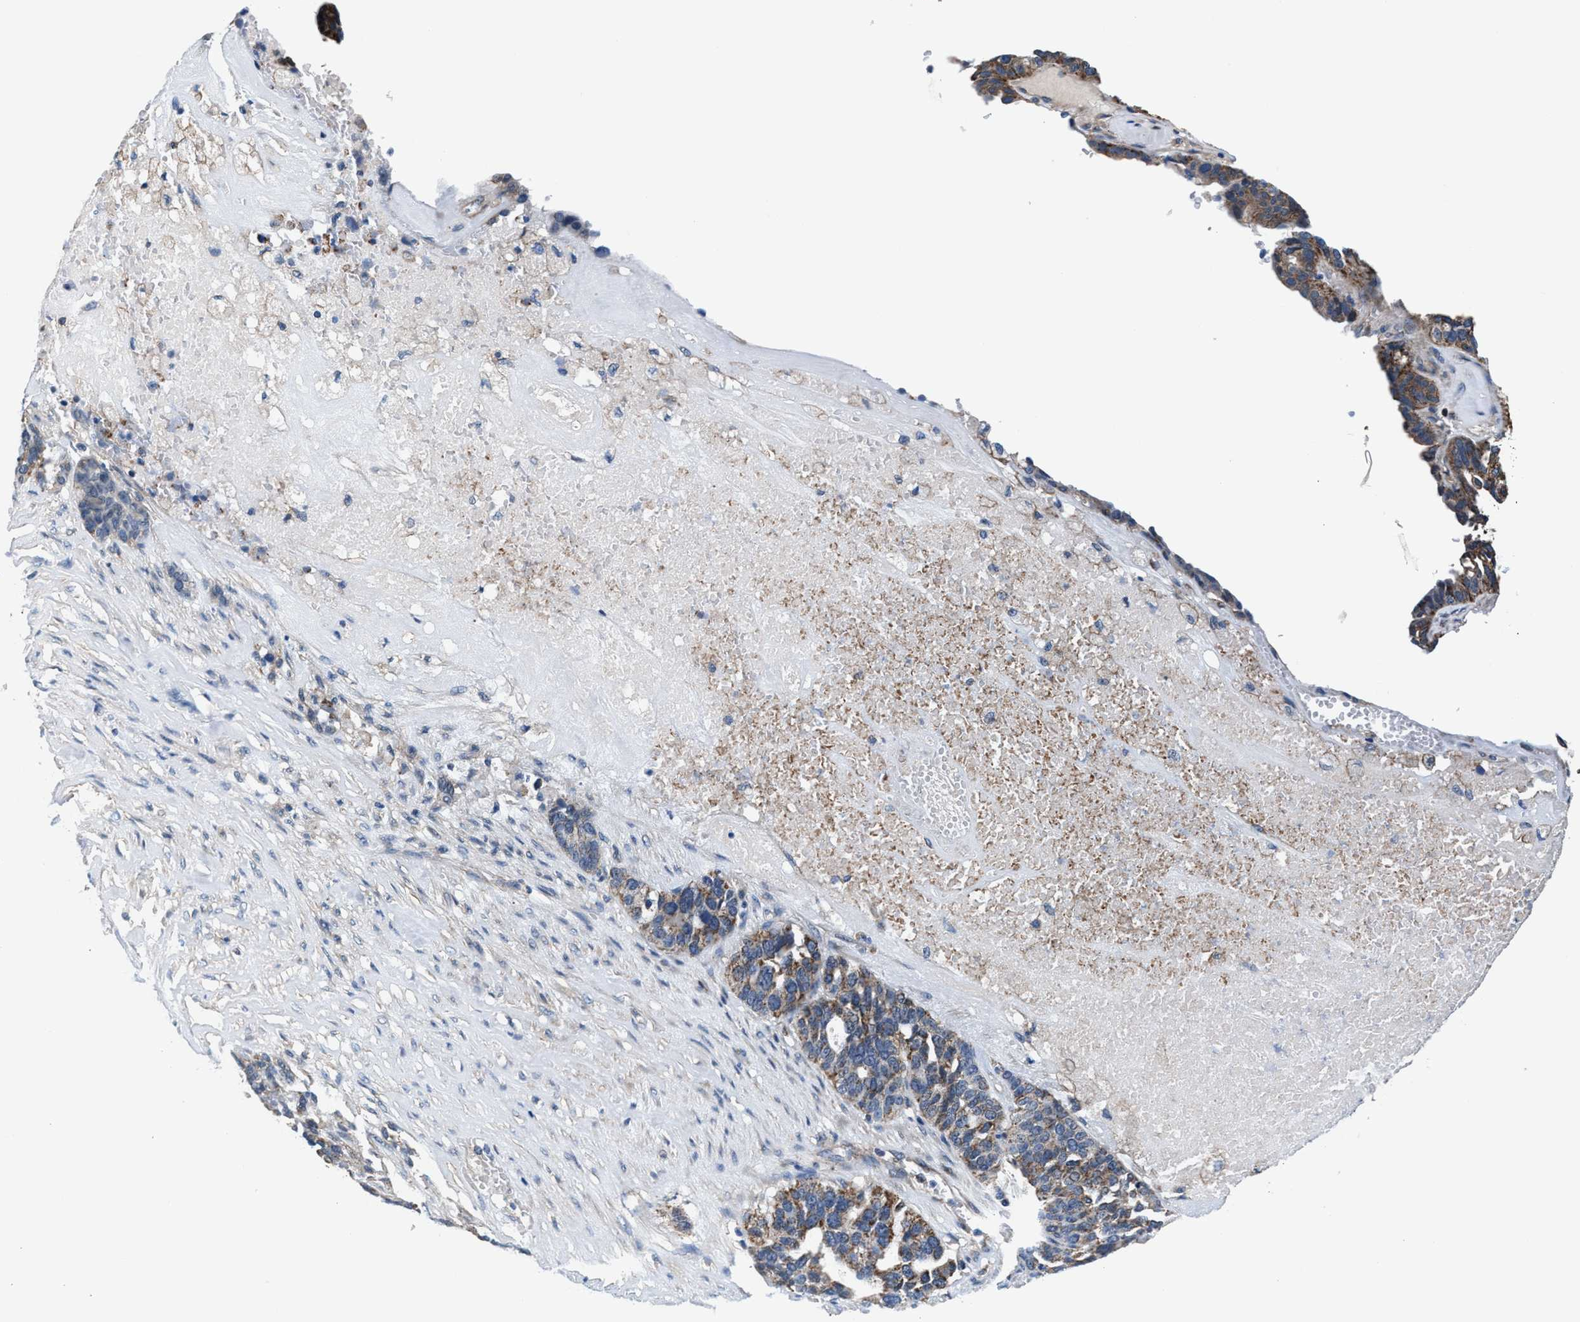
{"staining": {"intensity": "moderate", "quantity": ">75%", "location": "cytoplasmic/membranous"}, "tissue": "ovarian cancer", "cell_type": "Tumor cells", "image_type": "cancer", "snomed": [{"axis": "morphology", "description": "Cystadenocarcinoma, serous, NOS"}, {"axis": "topography", "description": "Ovary"}], "caption": "Moderate cytoplasmic/membranous positivity for a protein is seen in about >75% of tumor cells of ovarian serous cystadenocarcinoma using immunohistochemistry.", "gene": "NKTR", "patient": {"sex": "female", "age": 59}}